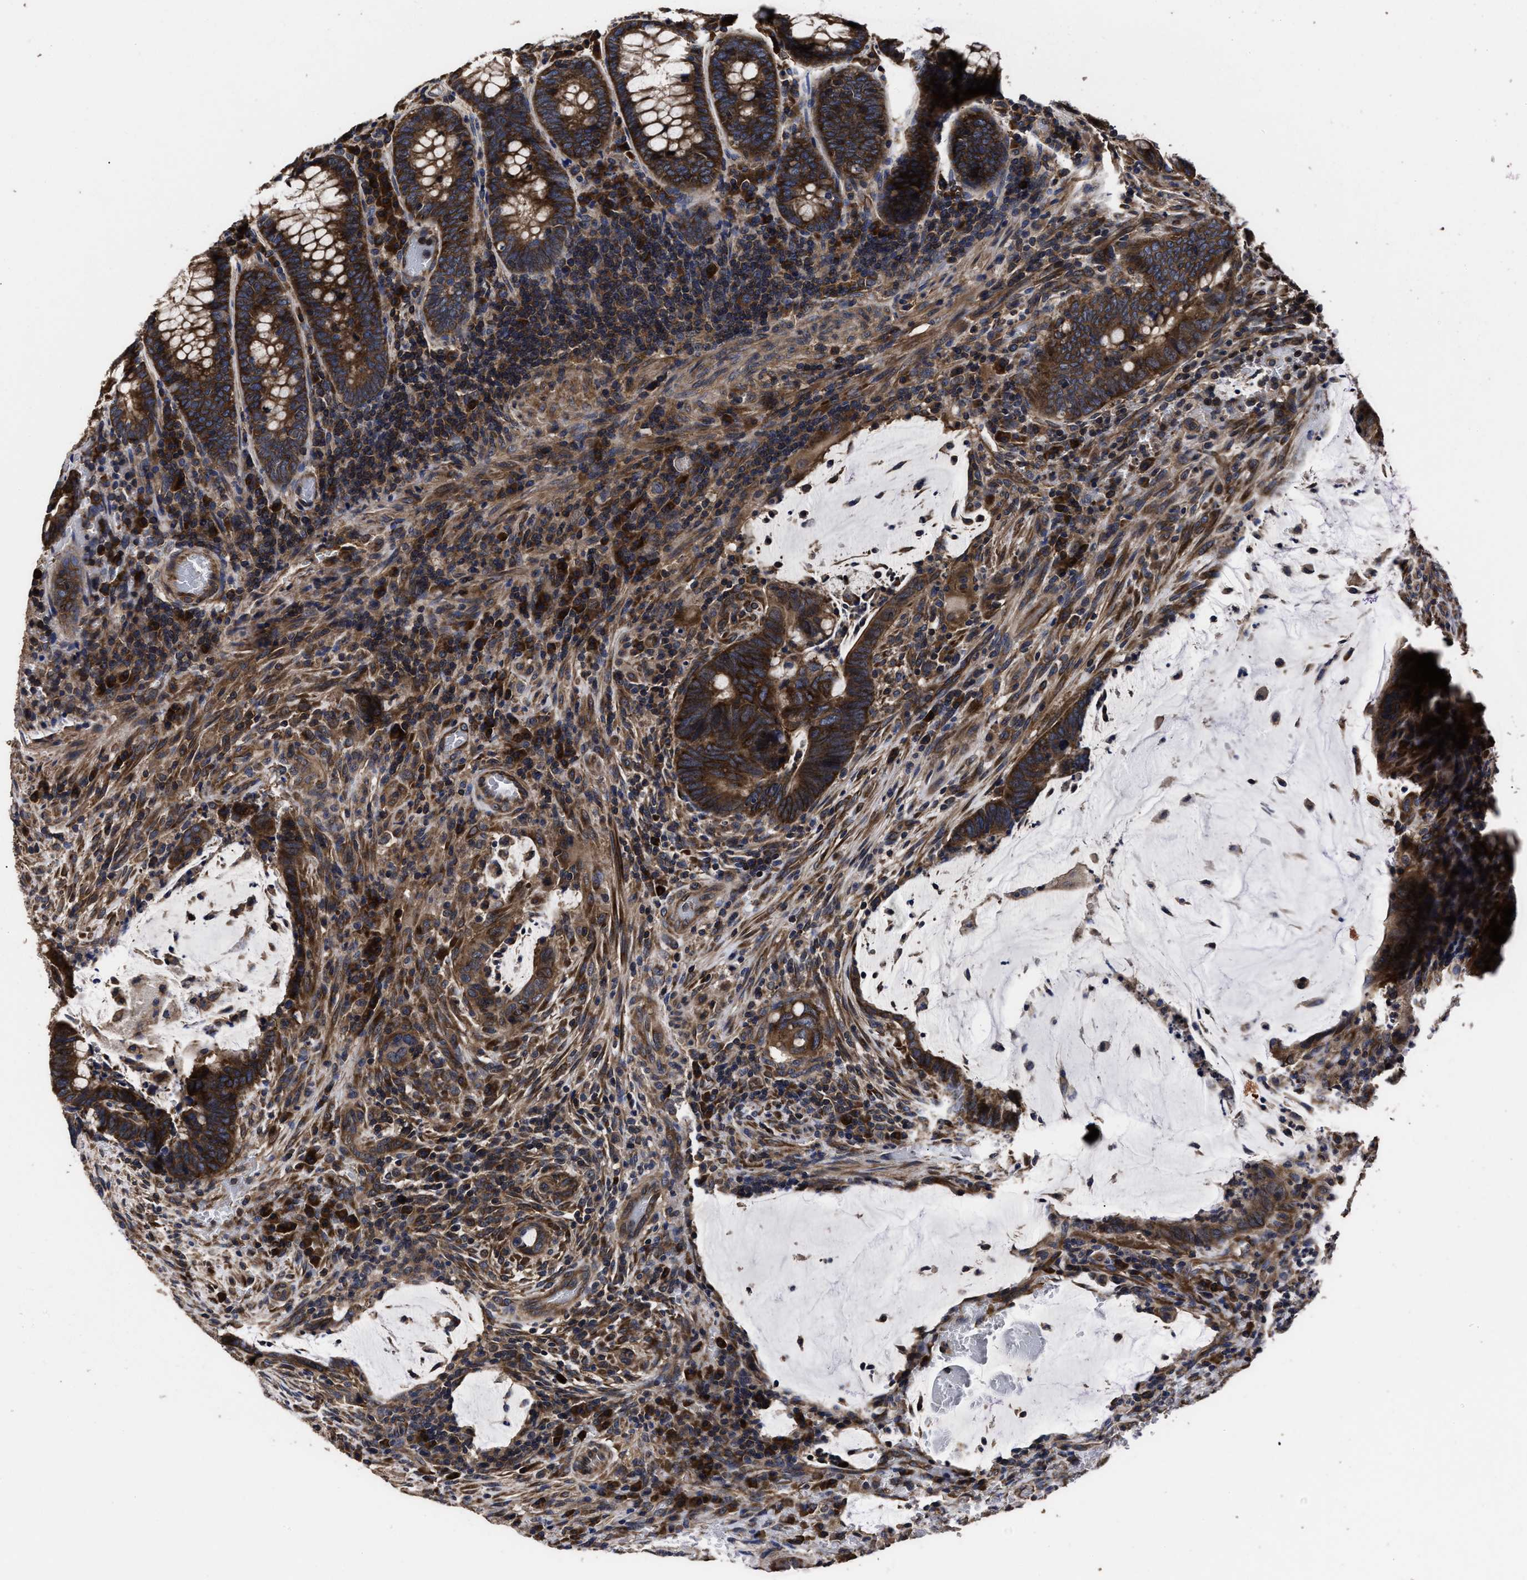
{"staining": {"intensity": "strong", "quantity": ">75%", "location": "cytoplasmic/membranous"}, "tissue": "colorectal cancer", "cell_type": "Tumor cells", "image_type": "cancer", "snomed": [{"axis": "morphology", "description": "Normal tissue, NOS"}, {"axis": "morphology", "description": "Adenocarcinoma, NOS"}, {"axis": "topography", "description": "Rectum"}, {"axis": "topography", "description": "Peripheral nerve tissue"}], "caption": "A brown stain labels strong cytoplasmic/membranous staining of a protein in human colorectal cancer (adenocarcinoma) tumor cells.", "gene": "AVEN", "patient": {"sex": "male", "age": 92}}